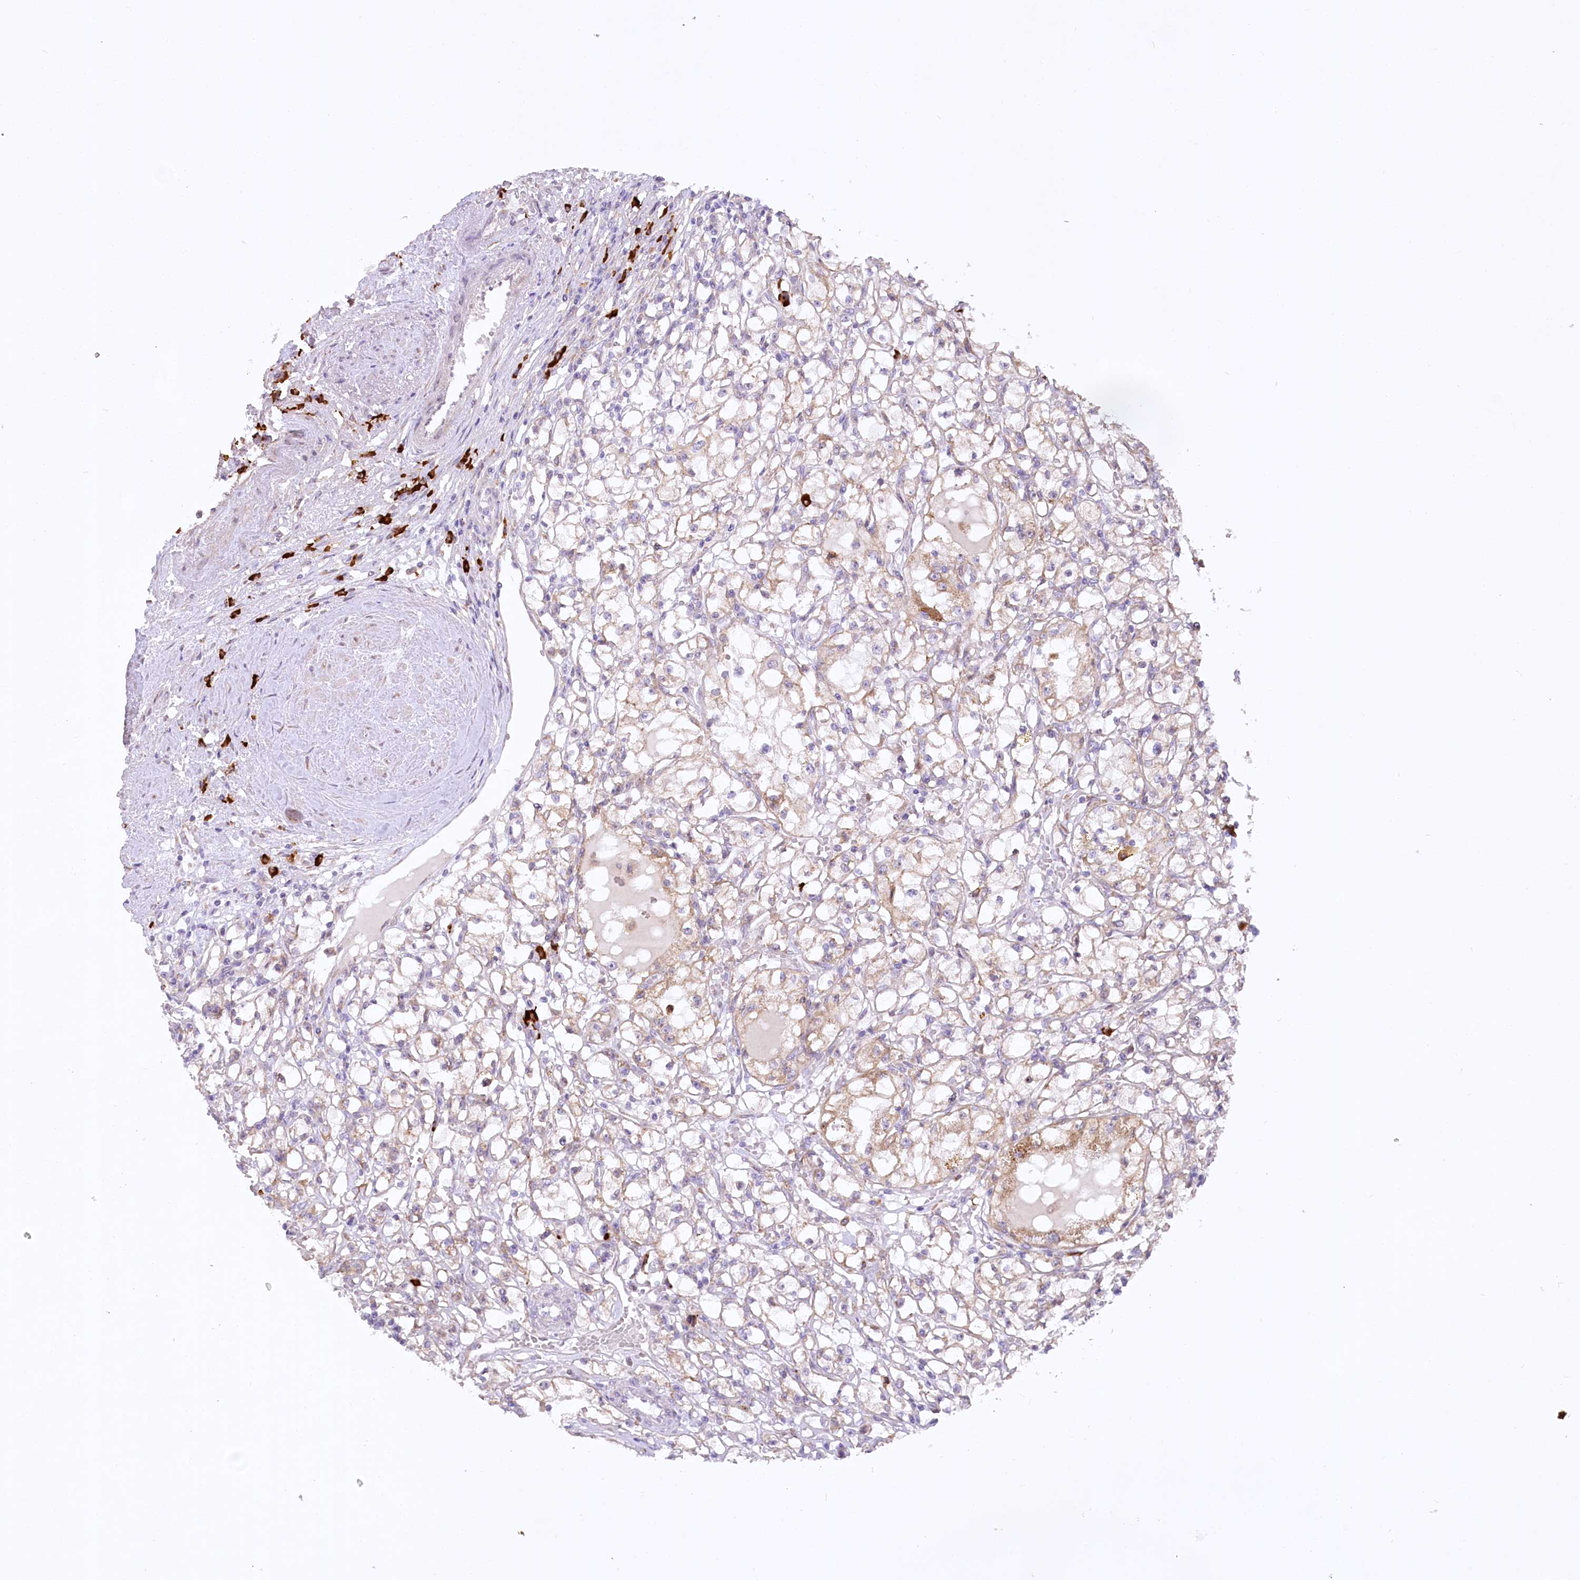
{"staining": {"intensity": "weak", "quantity": "<25%", "location": "cytoplasmic/membranous"}, "tissue": "renal cancer", "cell_type": "Tumor cells", "image_type": "cancer", "snomed": [{"axis": "morphology", "description": "Adenocarcinoma, NOS"}, {"axis": "topography", "description": "Kidney"}], "caption": "High magnification brightfield microscopy of adenocarcinoma (renal) stained with DAB (3,3'-diaminobenzidine) (brown) and counterstained with hematoxylin (blue): tumor cells show no significant expression. (DAB IHC, high magnification).", "gene": "NCKAP5", "patient": {"sex": "male", "age": 56}}